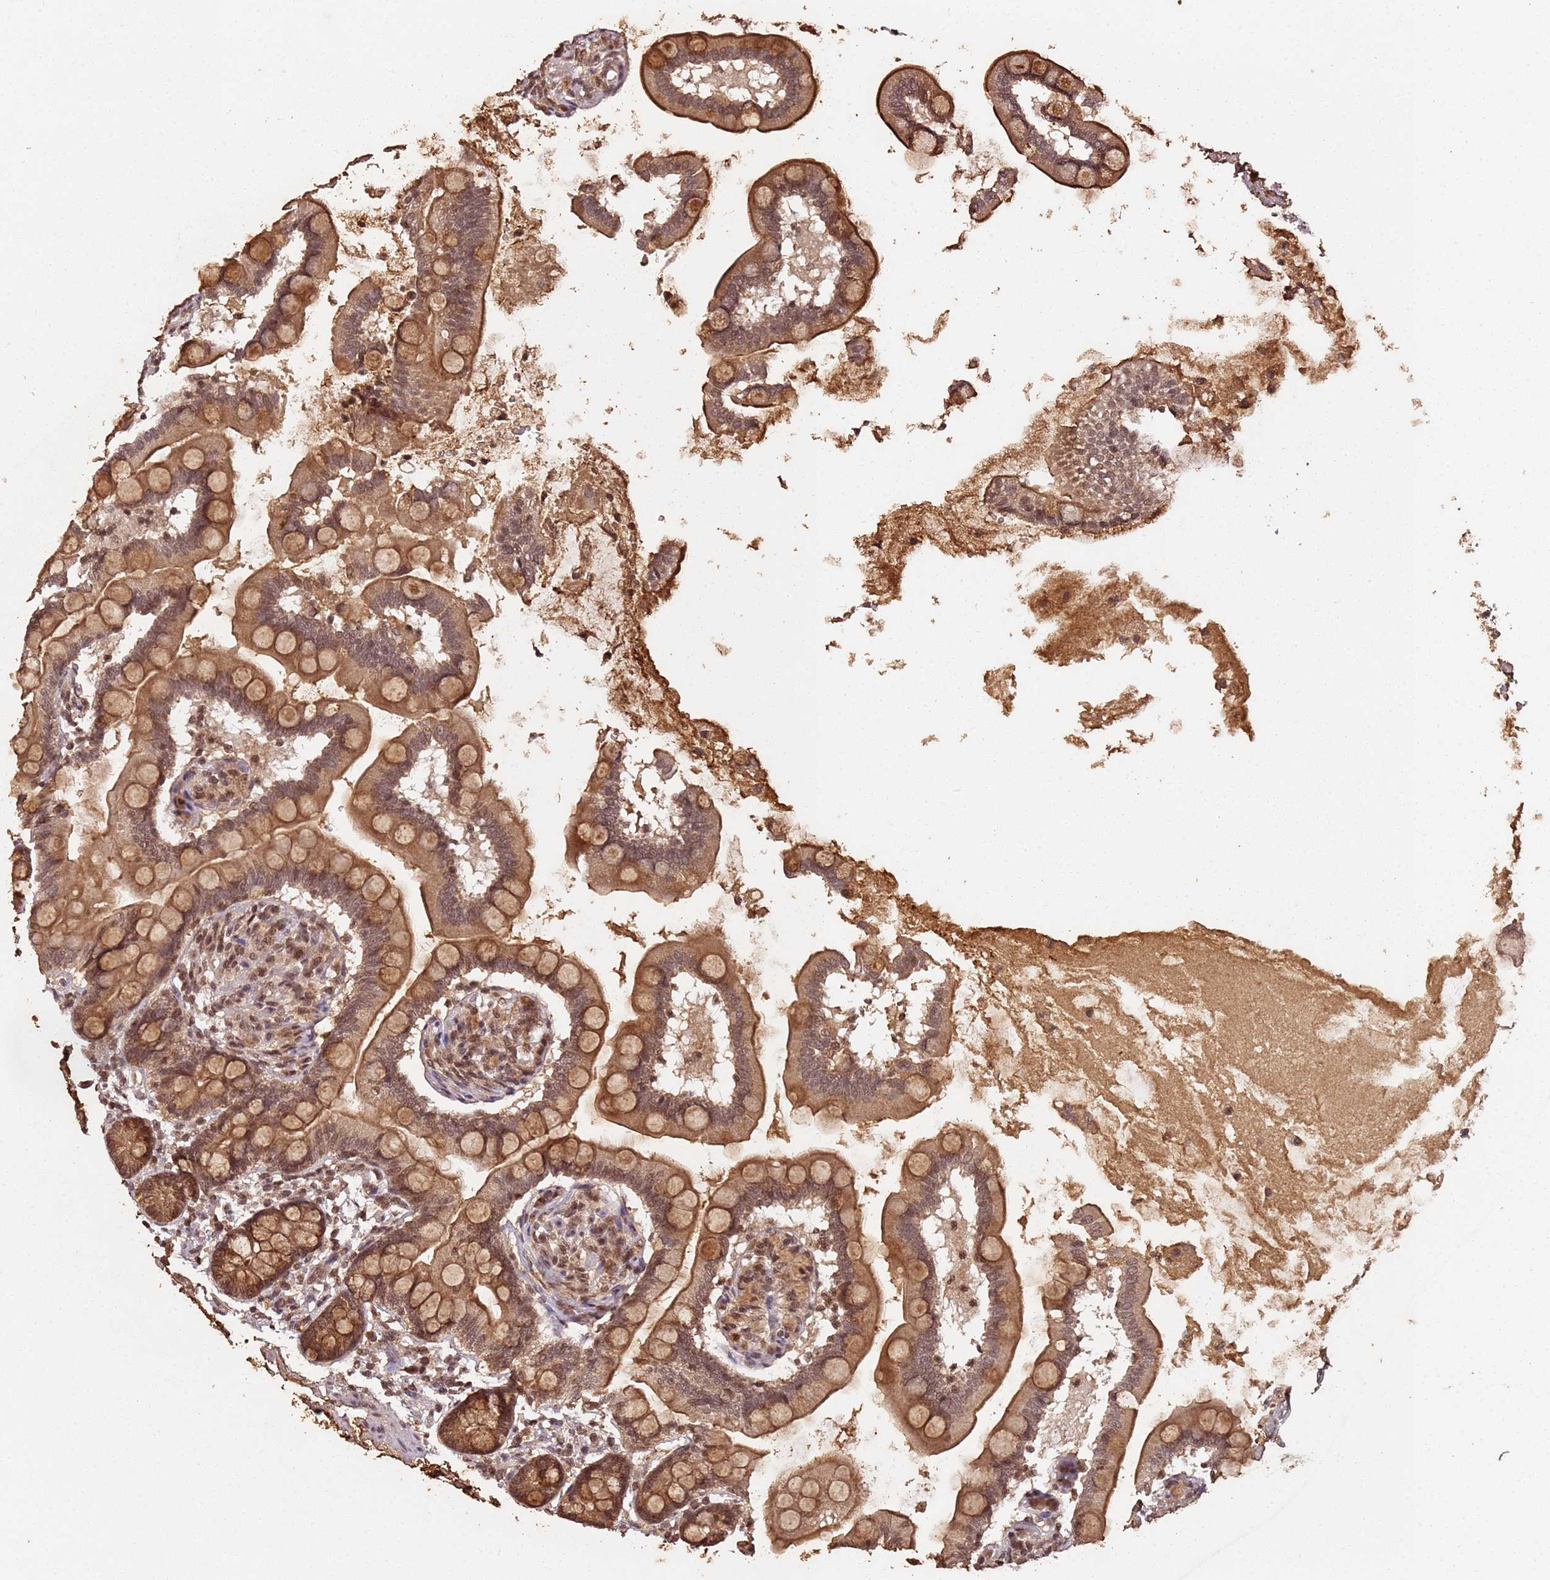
{"staining": {"intensity": "moderate", "quantity": ">75%", "location": "cytoplasmic/membranous,nuclear"}, "tissue": "small intestine", "cell_type": "Glandular cells", "image_type": "normal", "snomed": [{"axis": "morphology", "description": "Normal tissue, NOS"}, {"axis": "topography", "description": "Small intestine"}], "caption": "A brown stain shows moderate cytoplasmic/membranous,nuclear positivity of a protein in glandular cells of unremarkable human small intestine. Nuclei are stained in blue.", "gene": "COL1A2", "patient": {"sex": "female", "age": 64}}